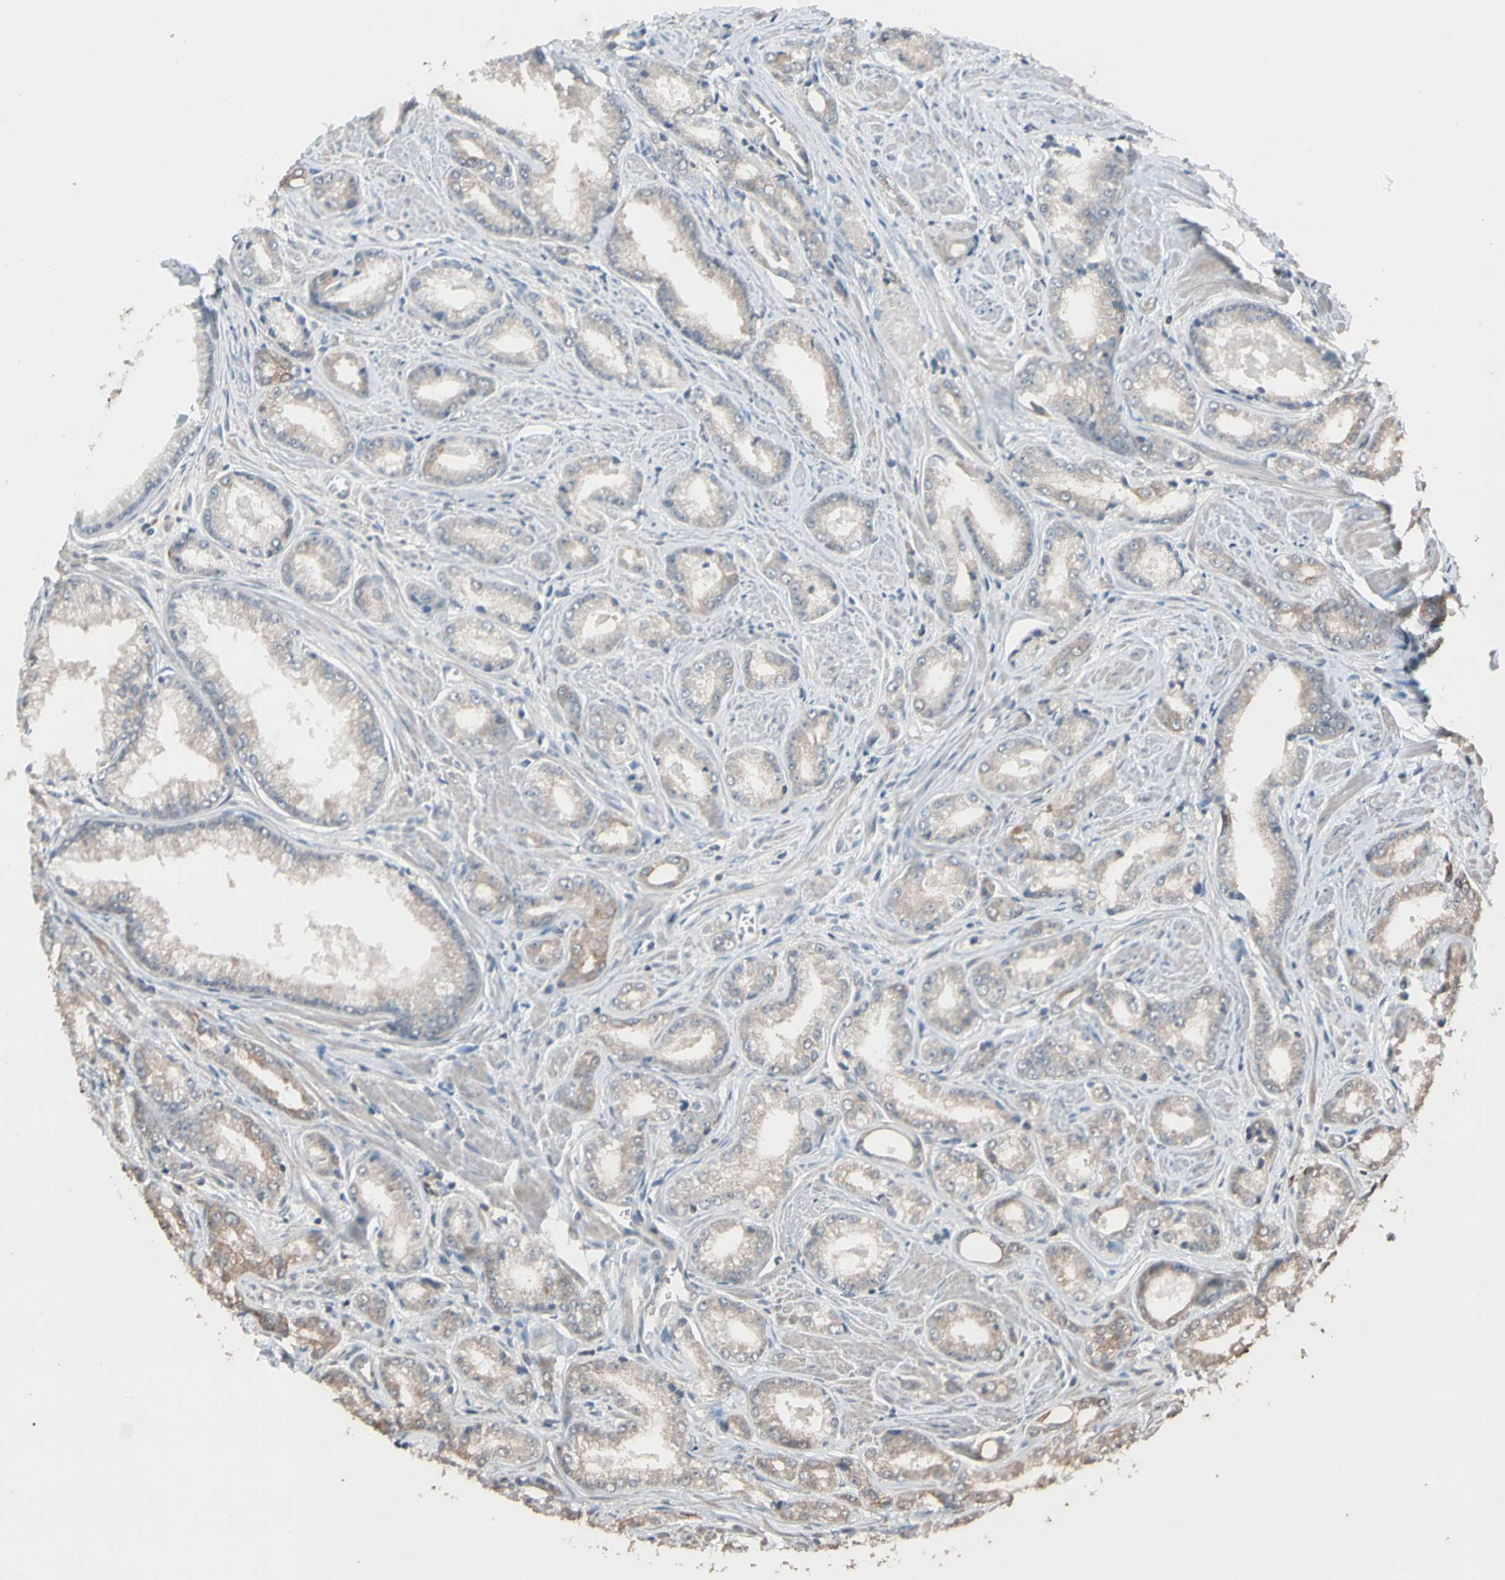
{"staining": {"intensity": "weak", "quantity": "25%-75%", "location": "cytoplasmic/membranous"}, "tissue": "prostate cancer", "cell_type": "Tumor cells", "image_type": "cancer", "snomed": [{"axis": "morphology", "description": "Adenocarcinoma, Low grade"}, {"axis": "topography", "description": "Prostate"}], "caption": "Prostate cancer (low-grade adenocarcinoma) was stained to show a protein in brown. There is low levels of weak cytoplasmic/membranous positivity in about 25%-75% of tumor cells.", "gene": "MAP3K7", "patient": {"sex": "male", "age": 64}}